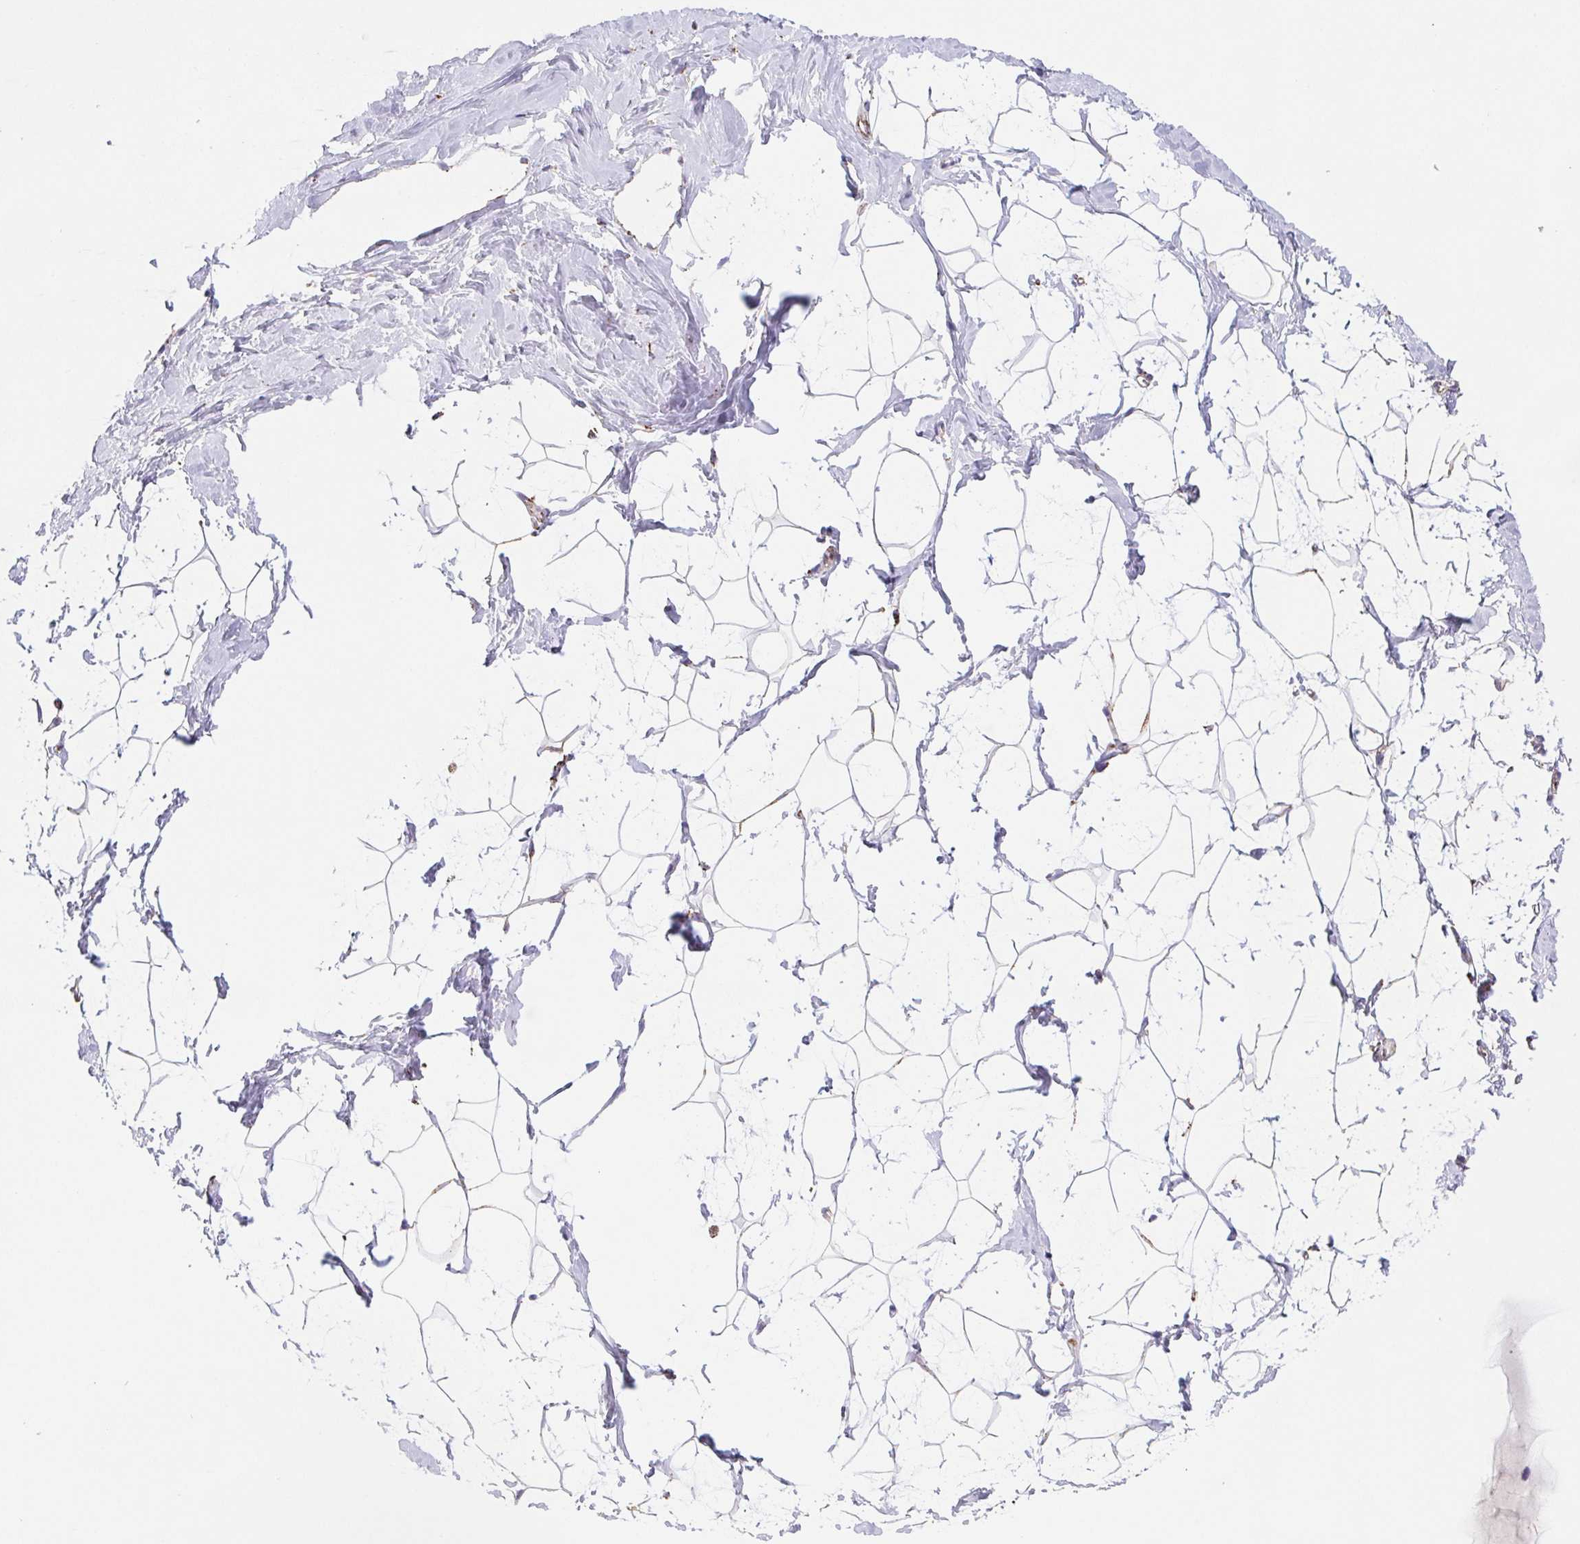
{"staining": {"intensity": "negative", "quantity": "none", "location": "none"}, "tissue": "breast", "cell_type": "Adipocytes", "image_type": "normal", "snomed": [{"axis": "morphology", "description": "Normal tissue, NOS"}, {"axis": "topography", "description": "Breast"}], "caption": "The histopathology image exhibits no significant positivity in adipocytes of breast. Brightfield microscopy of immunohistochemistry stained with DAB (brown) and hematoxylin (blue), captured at high magnification.", "gene": "NIPSNAP2", "patient": {"sex": "female", "age": 32}}